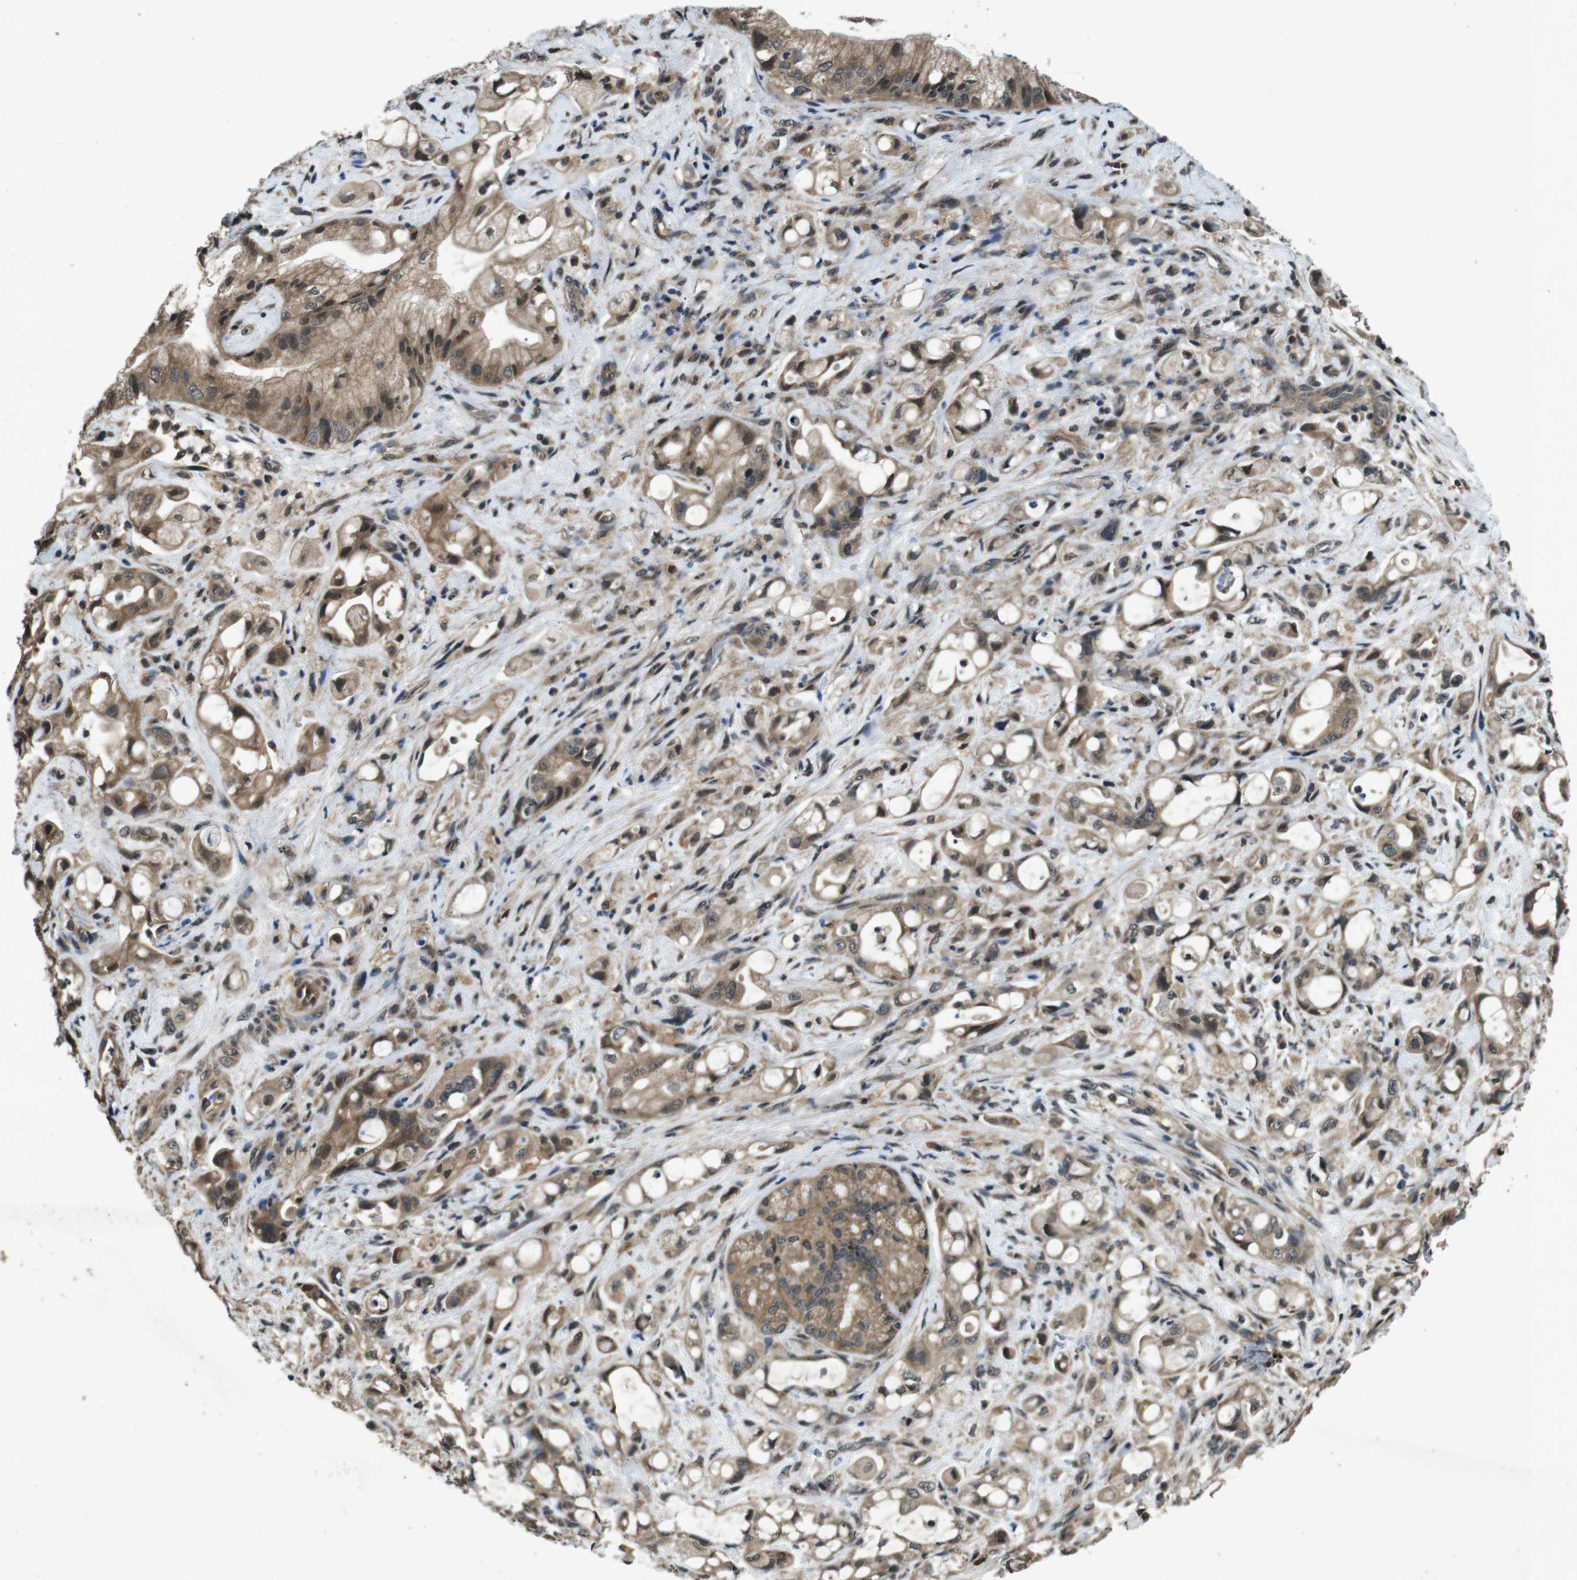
{"staining": {"intensity": "moderate", "quantity": ">75%", "location": "cytoplasmic/membranous,nuclear"}, "tissue": "pancreatic cancer", "cell_type": "Tumor cells", "image_type": "cancer", "snomed": [{"axis": "morphology", "description": "Adenocarcinoma, NOS"}, {"axis": "topography", "description": "Pancreas"}], "caption": "Adenocarcinoma (pancreatic) stained with a protein marker displays moderate staining in tumor cells.", "gene": "SOCS1", "patient": {"sex": "male", "age": 79}}